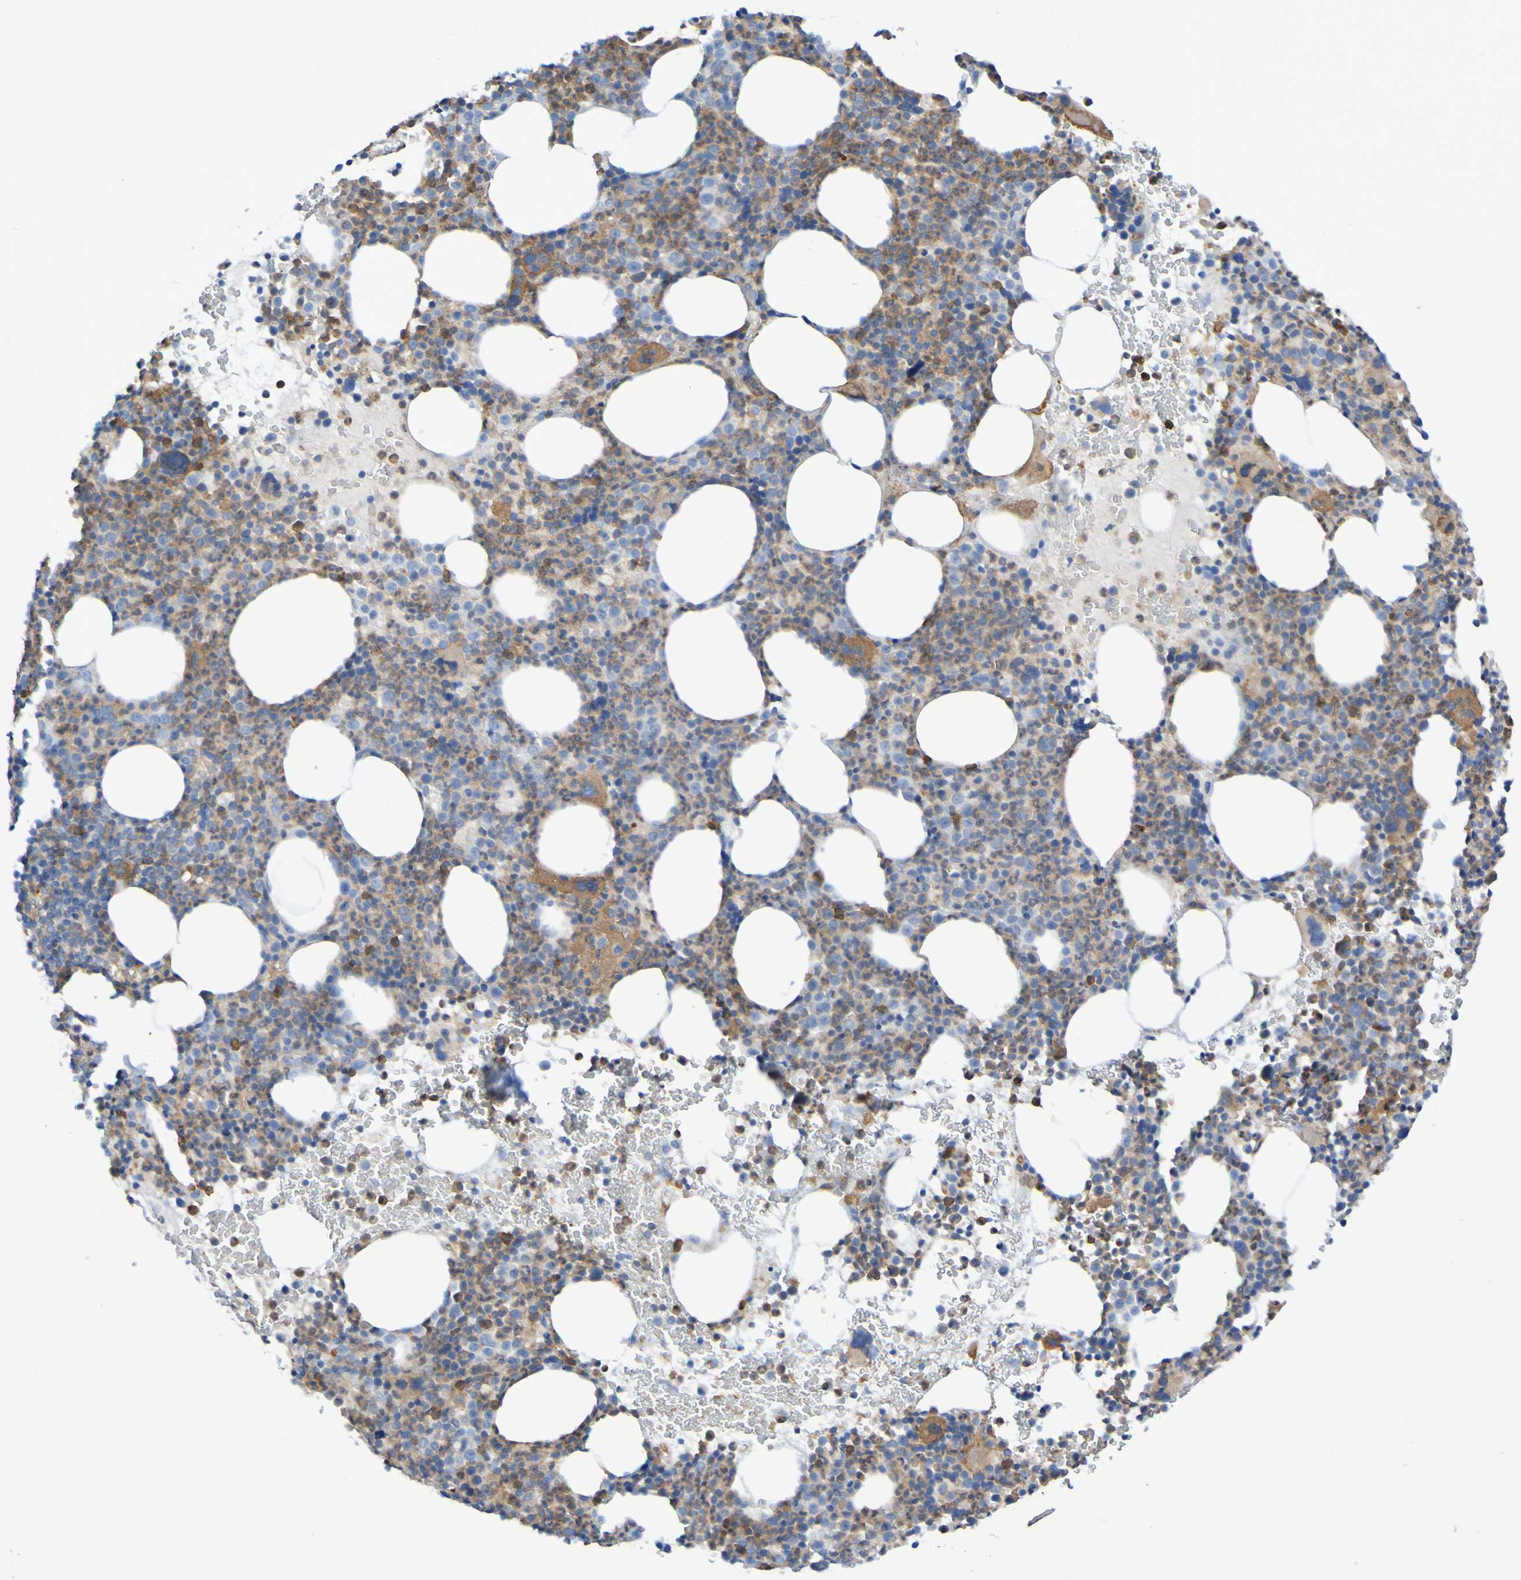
{"staining": {"intensity": "moderate", "quantity": "25%-75%", "location": "cytoplasmic/membranous"}, "tissue": "bone marrow", "cell_type": "Hematopoietic cells", "image_type": "normal", "snomed": [{"axis": "morphology", "description": "Normal tissue, NOS"}, {"axis": "morphology", "description": "Inflammation, NOS"}, {"axis": "topography", "description": "Bone marrow"}], "caption": "Bone marrow stained with DAB immunohistochemistry (IHC) reveals medium levels of moderate cytoplasmic/membranous expression in about 25%-75% of hematopoietic cells.", "gene": "SCRG1", "patient": {"sex": "male", "age": 73}}